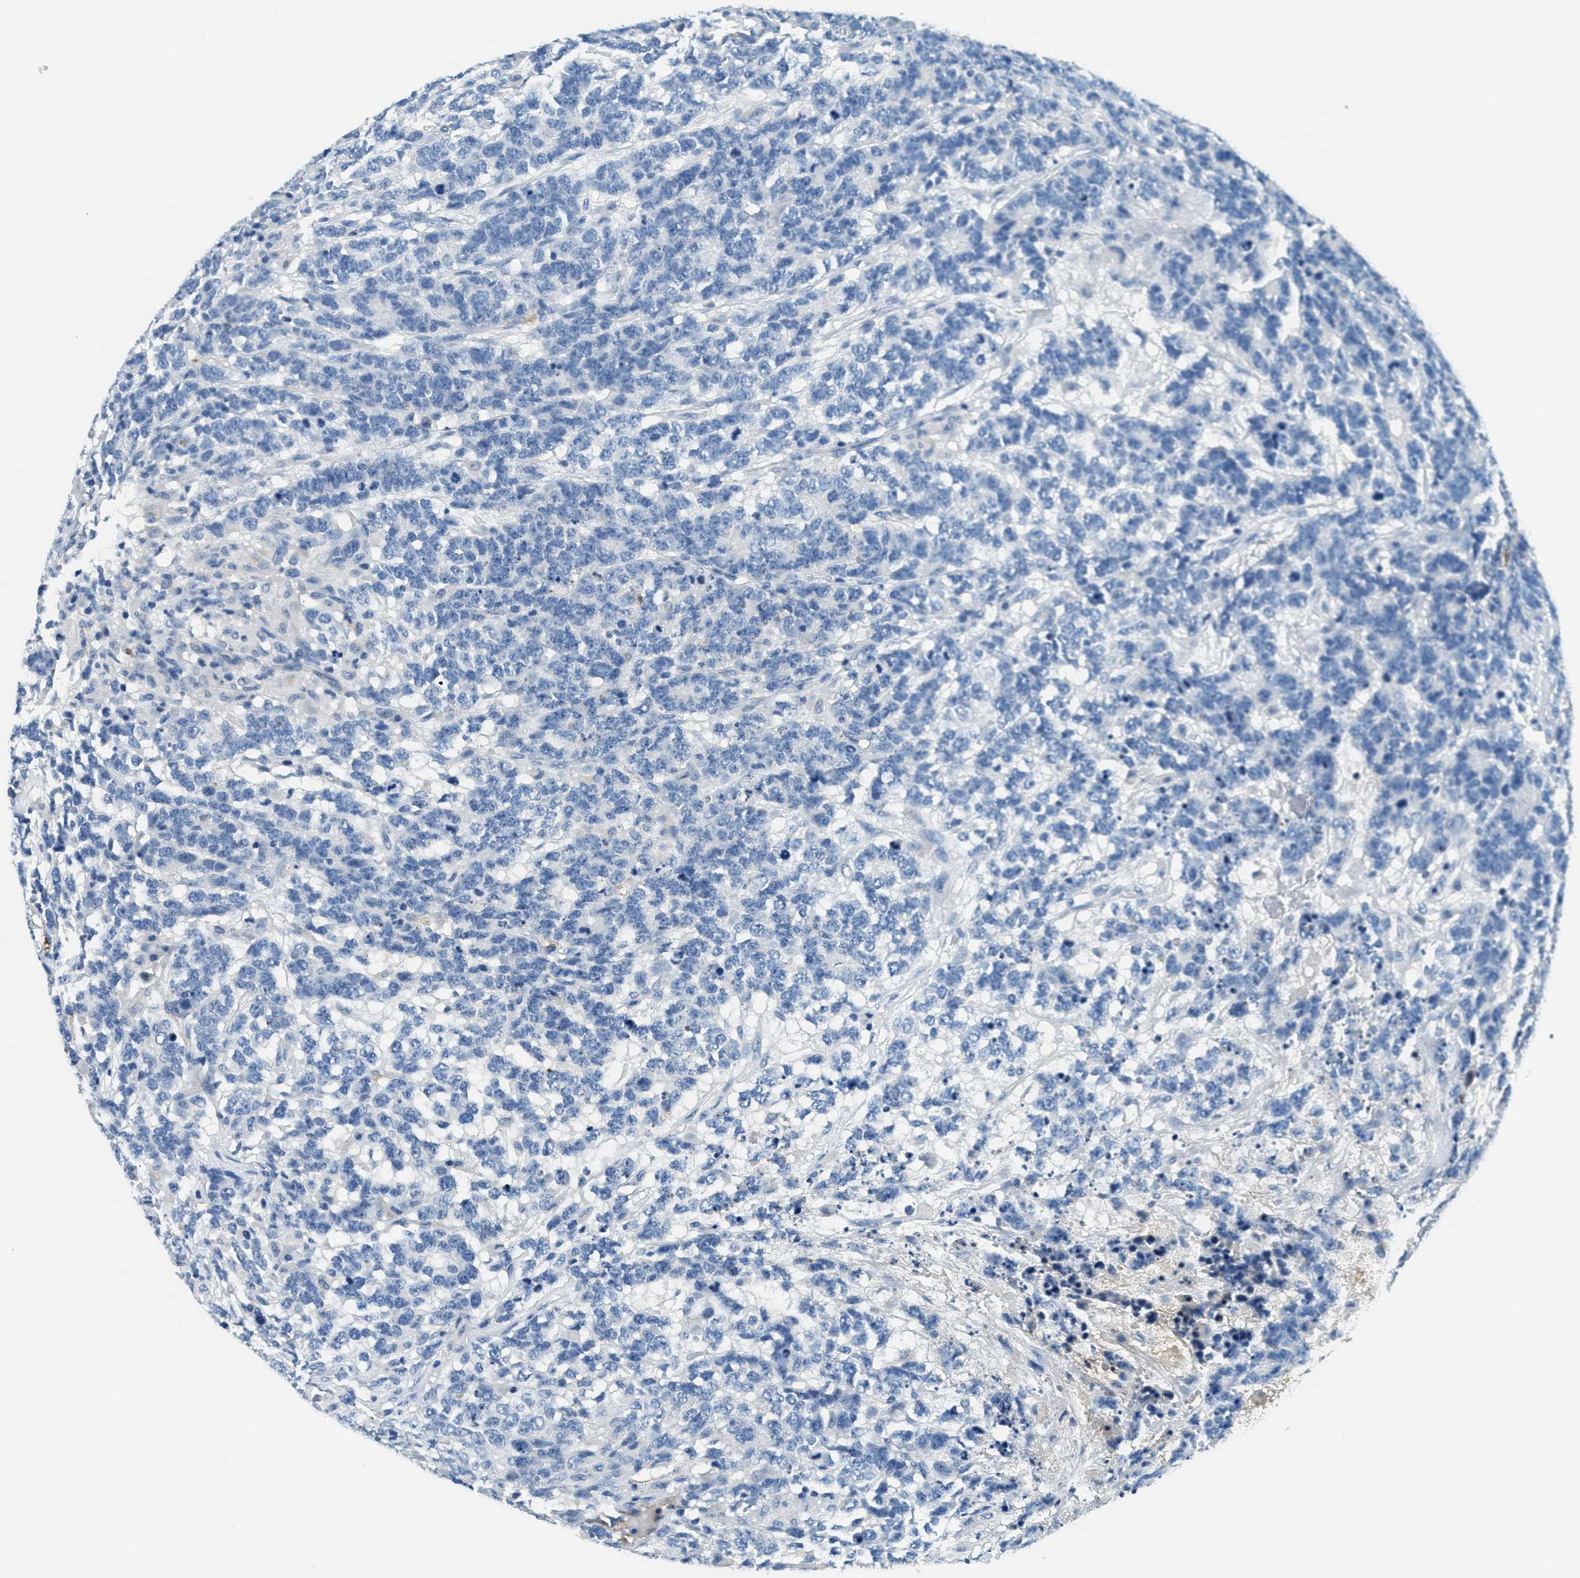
{"staining": {"intensity": "negative", "quantity": "none", "location": "none"}, "tissue": "testis cancer", "cell_type": "Tumor cells", "image_type": "cancer", "snomed": [{"axis": "morphology", "description": "Carcinoma, Embryonal, NOS"}, {"axis": "topography", "description": "Testis"}], "caption": "An IHC histopathology image of testis cancer (embryonal carcinoma) is shown. There is no staining in tumor cells of testis cancer (embryonal carcinoma).", "gene": "A2M", "patient": {"sex": "male", "age": 26}}